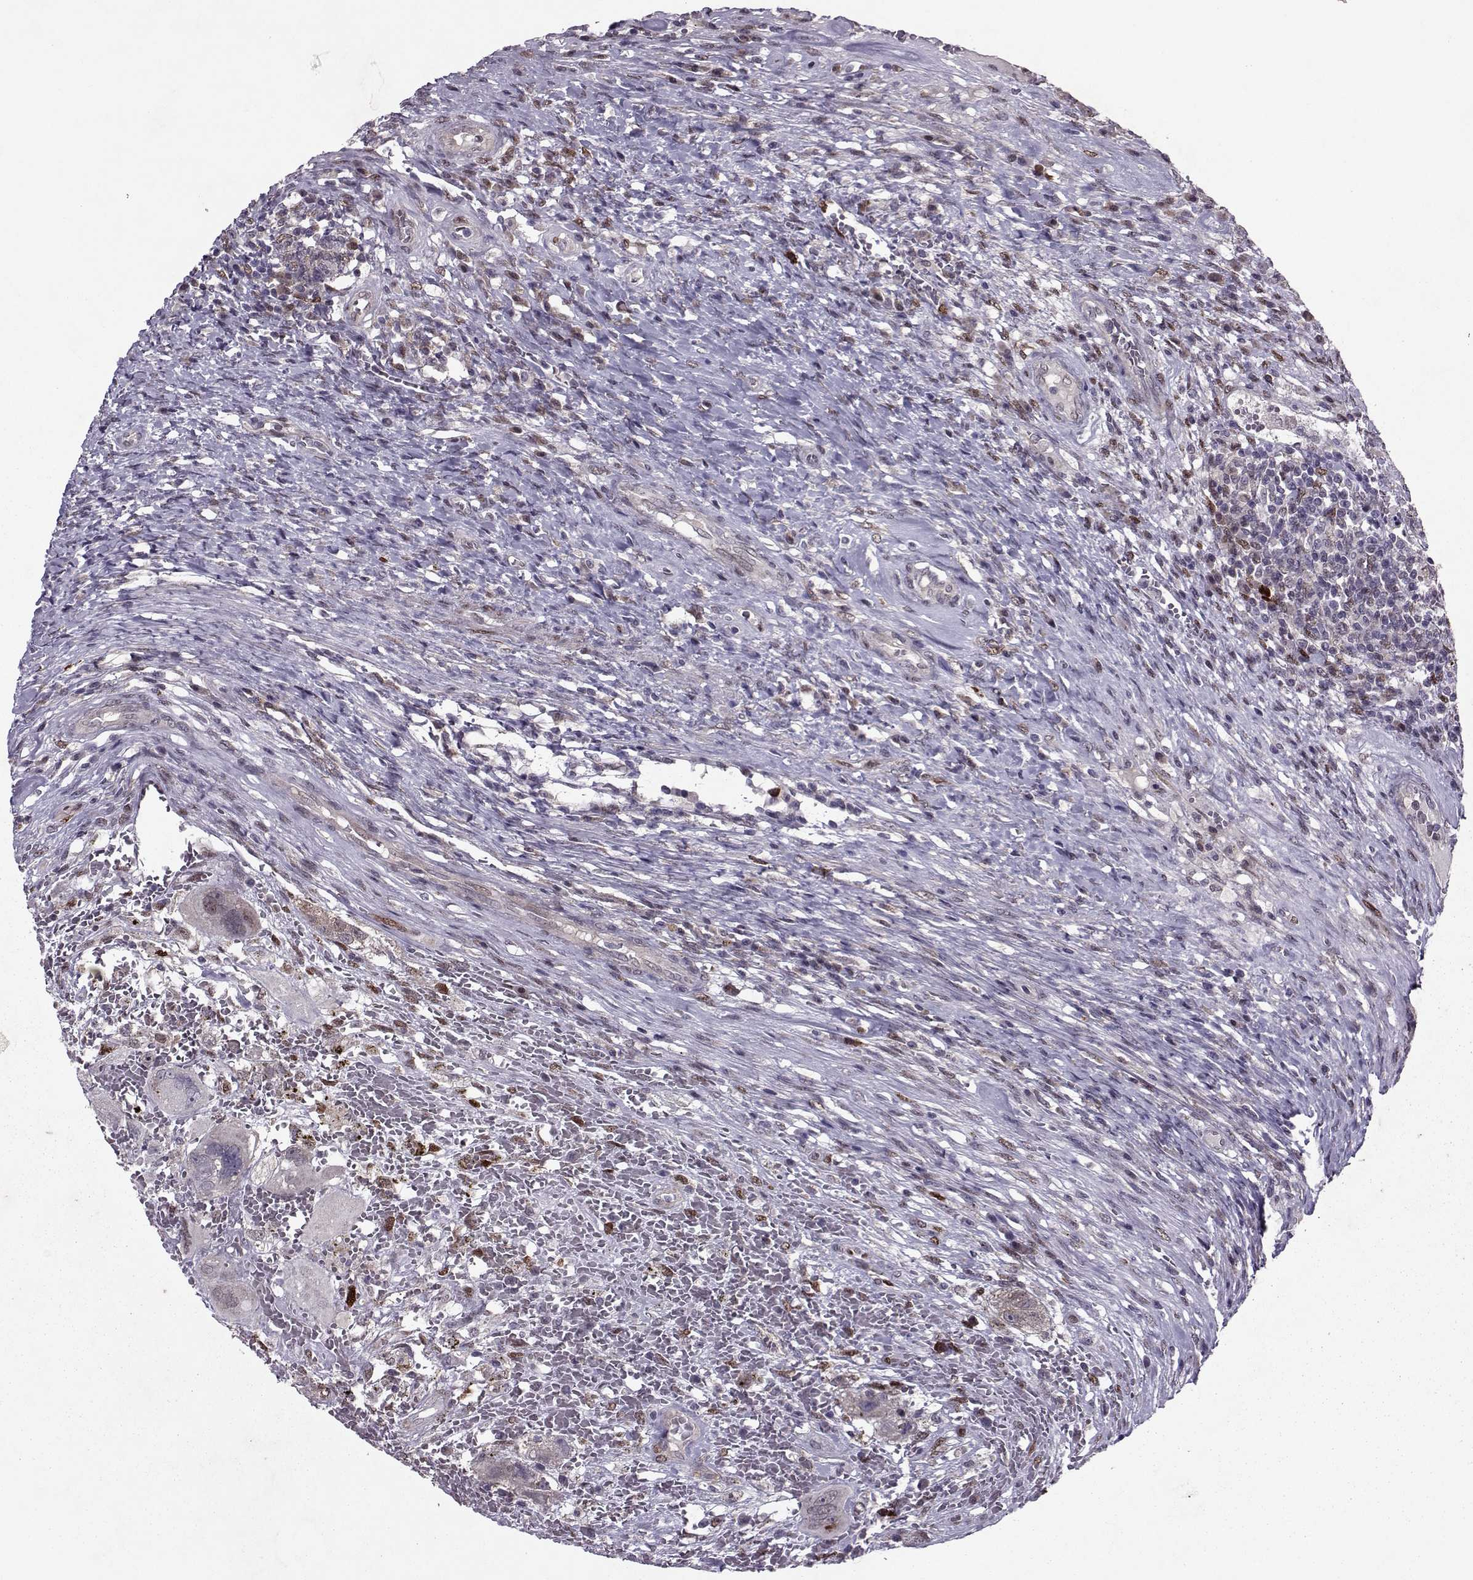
{"staining": {"intensity": "moderate", "quantity": "<25%", "location": "cytoplasmic/membranous,nuclear"}, "tissue": "testis cancer", "cell_type": "Tumor cells", "image_type": "cancer", "snomed": [{"axis": "morphology", "description": "Carcinoma, Embryonal, NOS"}, {"axis": "topography", "description": "Testis"}], "caption": "Immunohistochemical staining of testis cancer exhibits low levels of moderate cytoplasmic/membranous and nuclear protein positivity in approximately <25% of tumor cells.", "gene": "CDK4", "patient": {"sex": "male", "age": 26}}